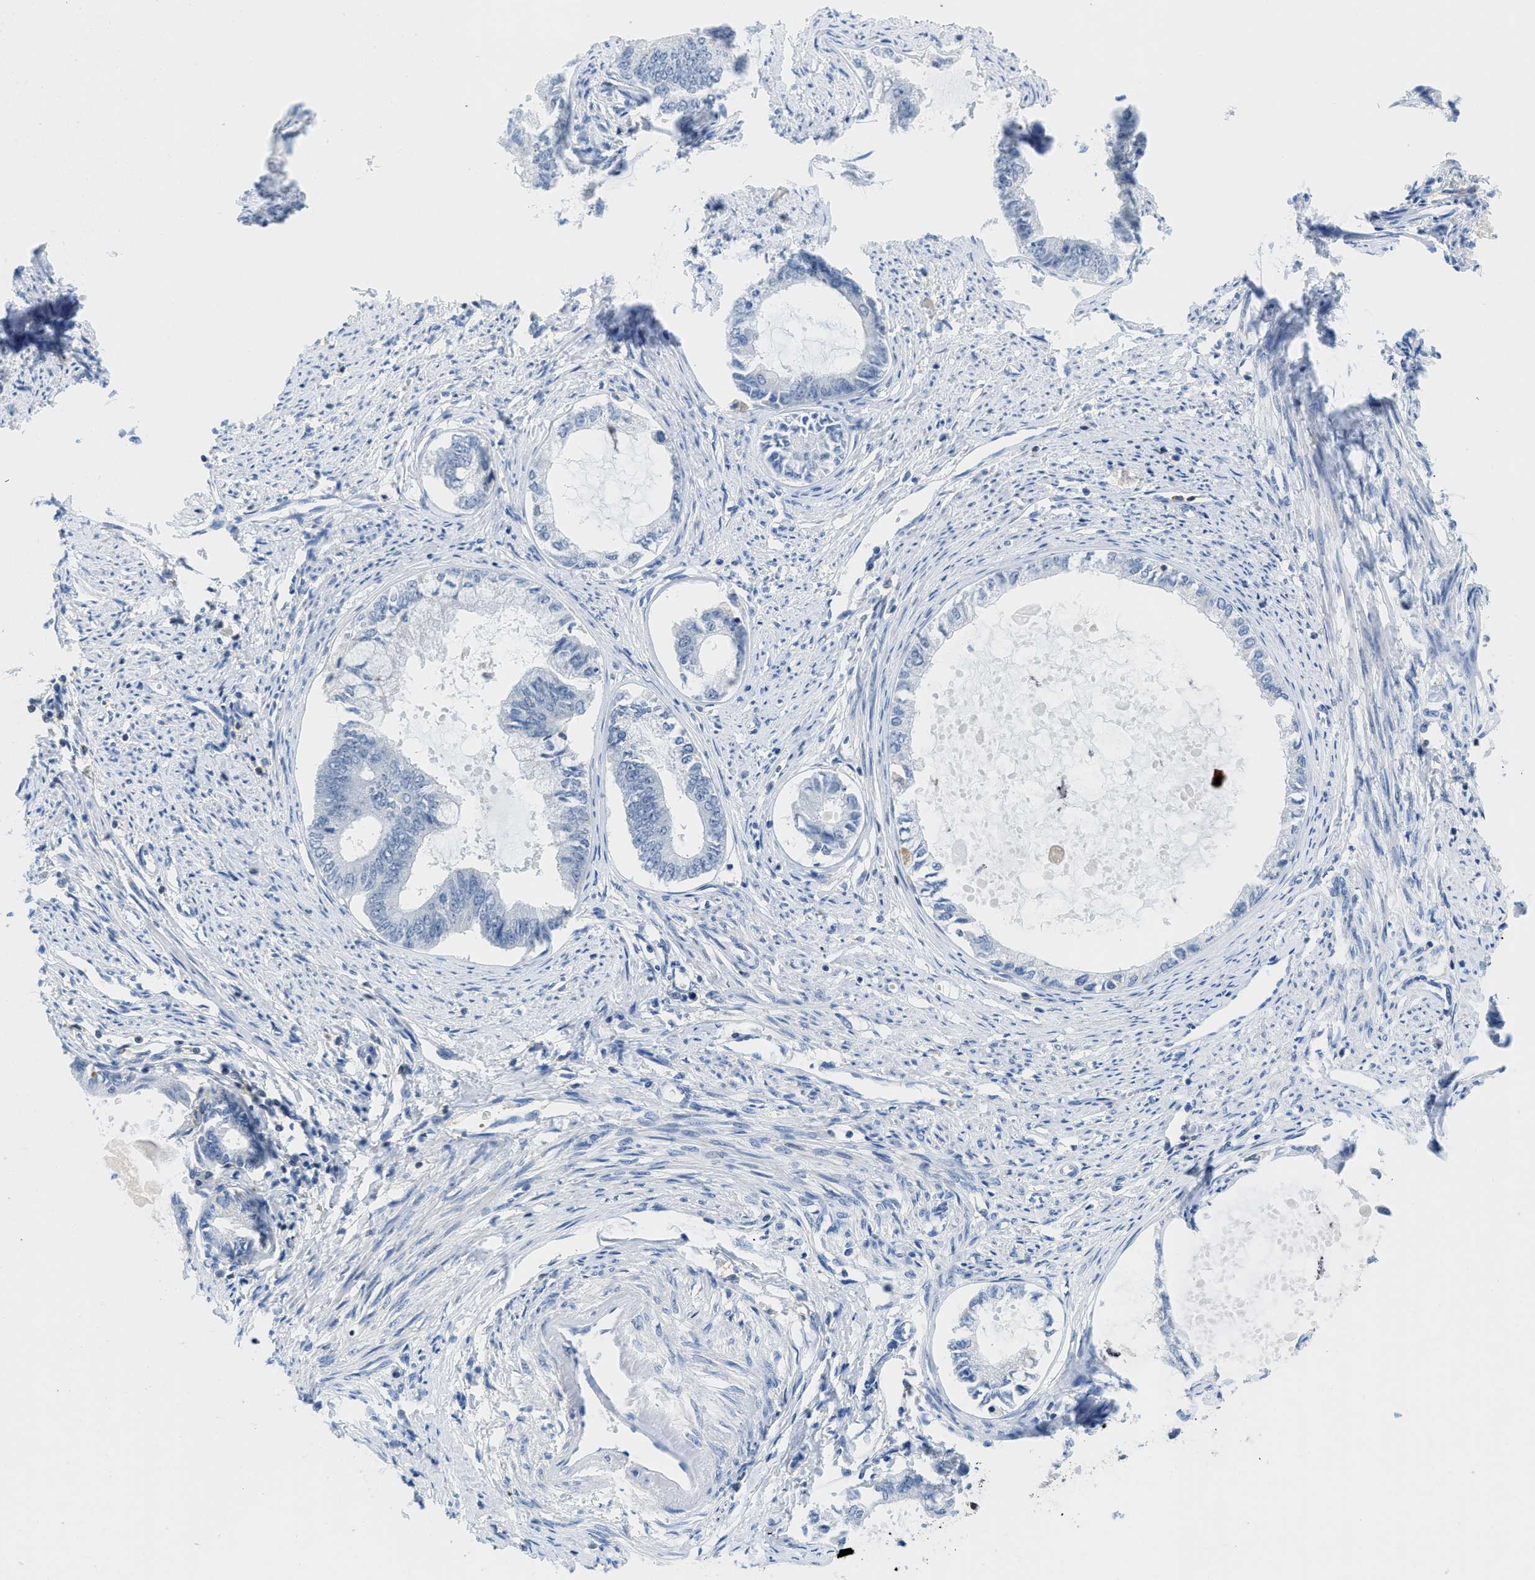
{"staining": {"intensity": "negative", "quantity": "none", "location": "none"}, "tissue": "endometrial cancer", "cell_type": "Tumor cells", "image_type": "cancer", "snomed": [{"axis": "morphology", "description": "Adenocarcinoma, NOS"}, {"axis": "topography", "description": "Endometrium"}], "caption": "High power microscopy micrograph of an immunohistochemistry (IHC) histopathology image of endometrial cancer (adenocarcinoma), revealing no significant staining in tumor cells.", "gene": "FAM151A", "patient": {"sex": "female", "age": 86}}